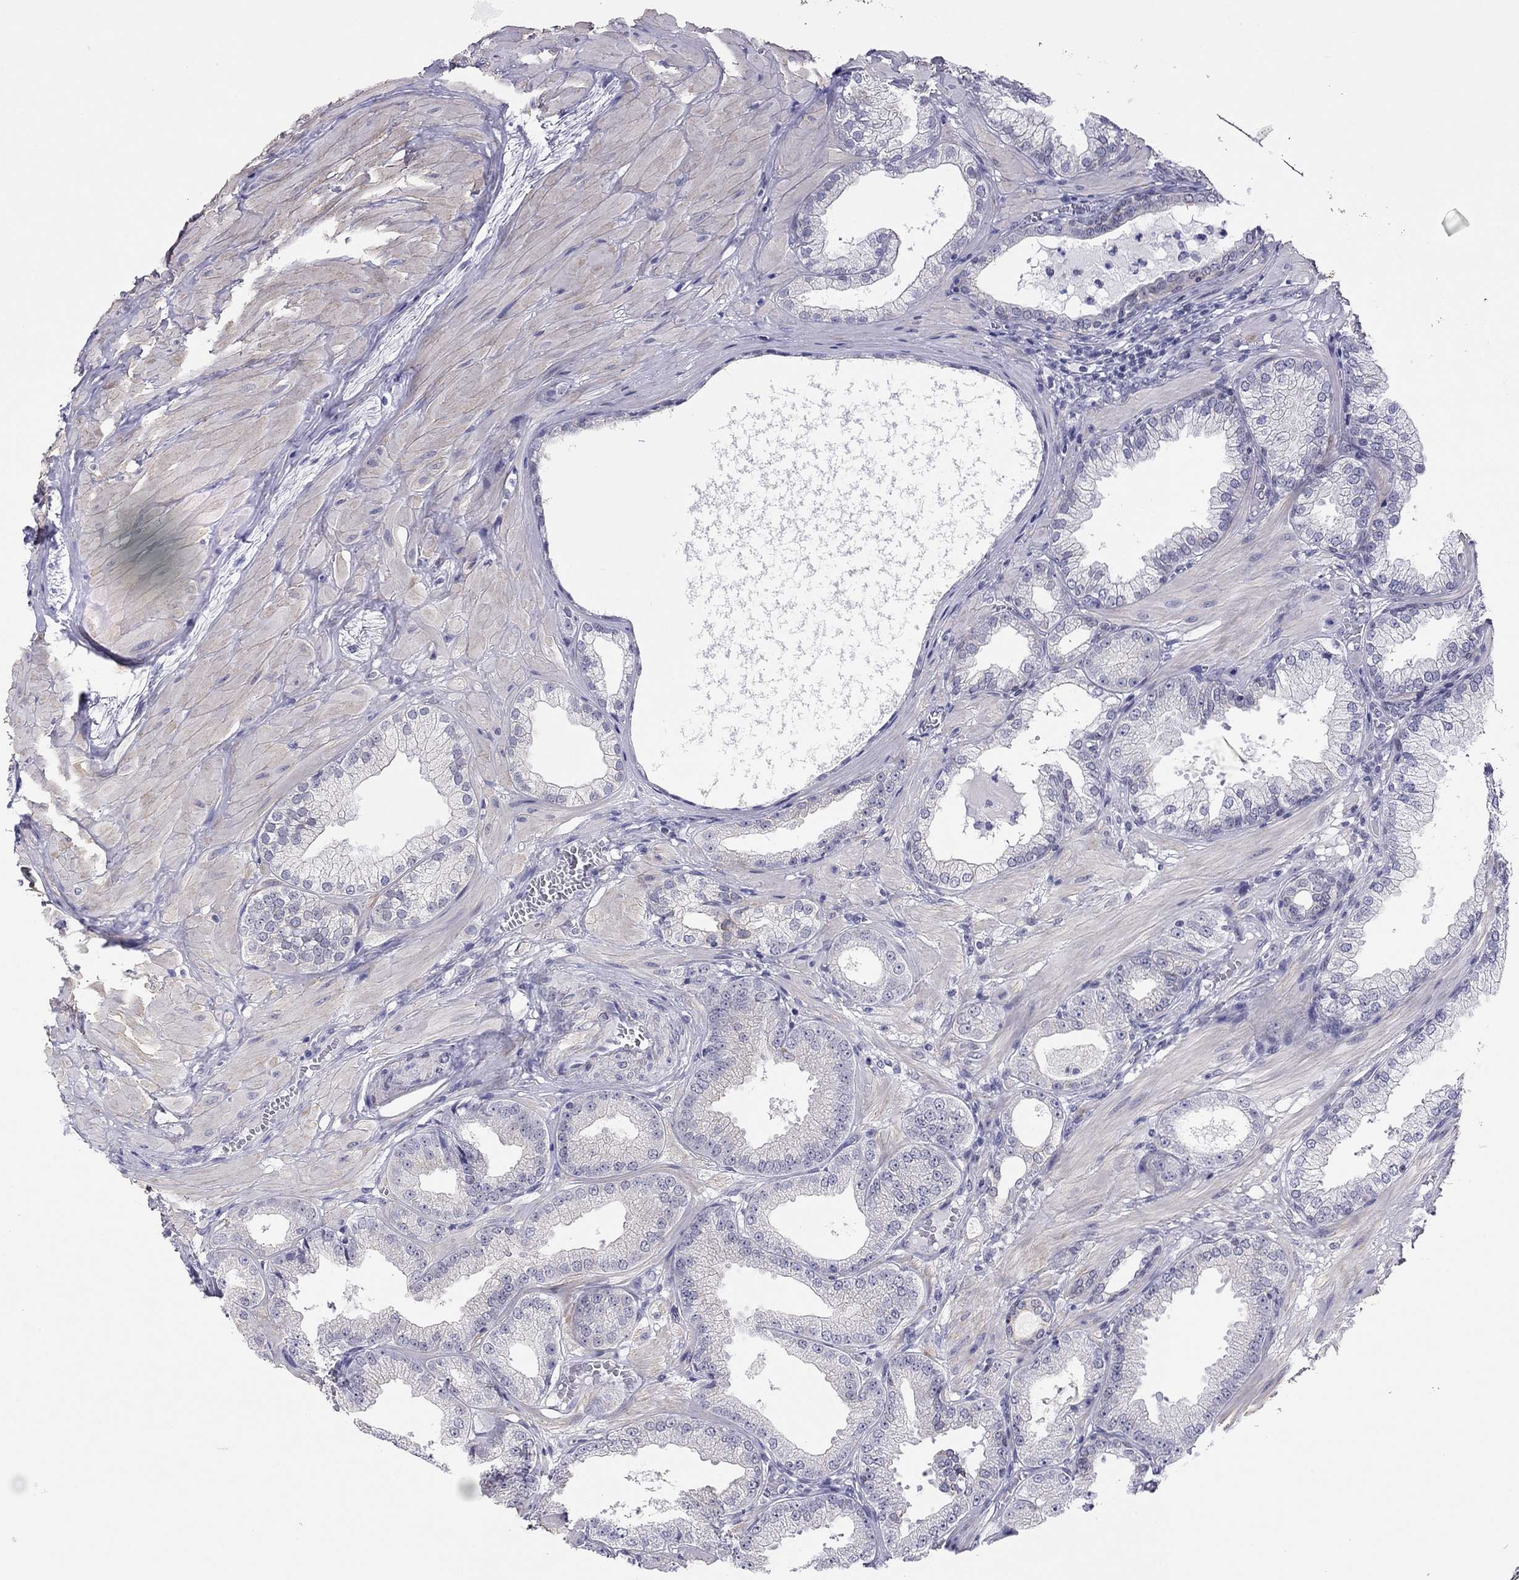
{"staining": {"intensity": "negative", "quantity": "none", "location": "none"}, "tissue": "prostate cancer", "cell_type": "Tumor cells", "image_type": "cancer", "snomed": [{"axis": "morphology", "description": "Adenocarcinoma, Low grade"}, {"axis": "topography", "description": "Prostate"}], "caption": "DAB immunohistochemical staining of human prostate cancer (adenocarcinoma (low-grade)) reveals no significant staining in tumor cells.", "gene": "MYMX", "patient": {"sex": "male", "age": 55}}